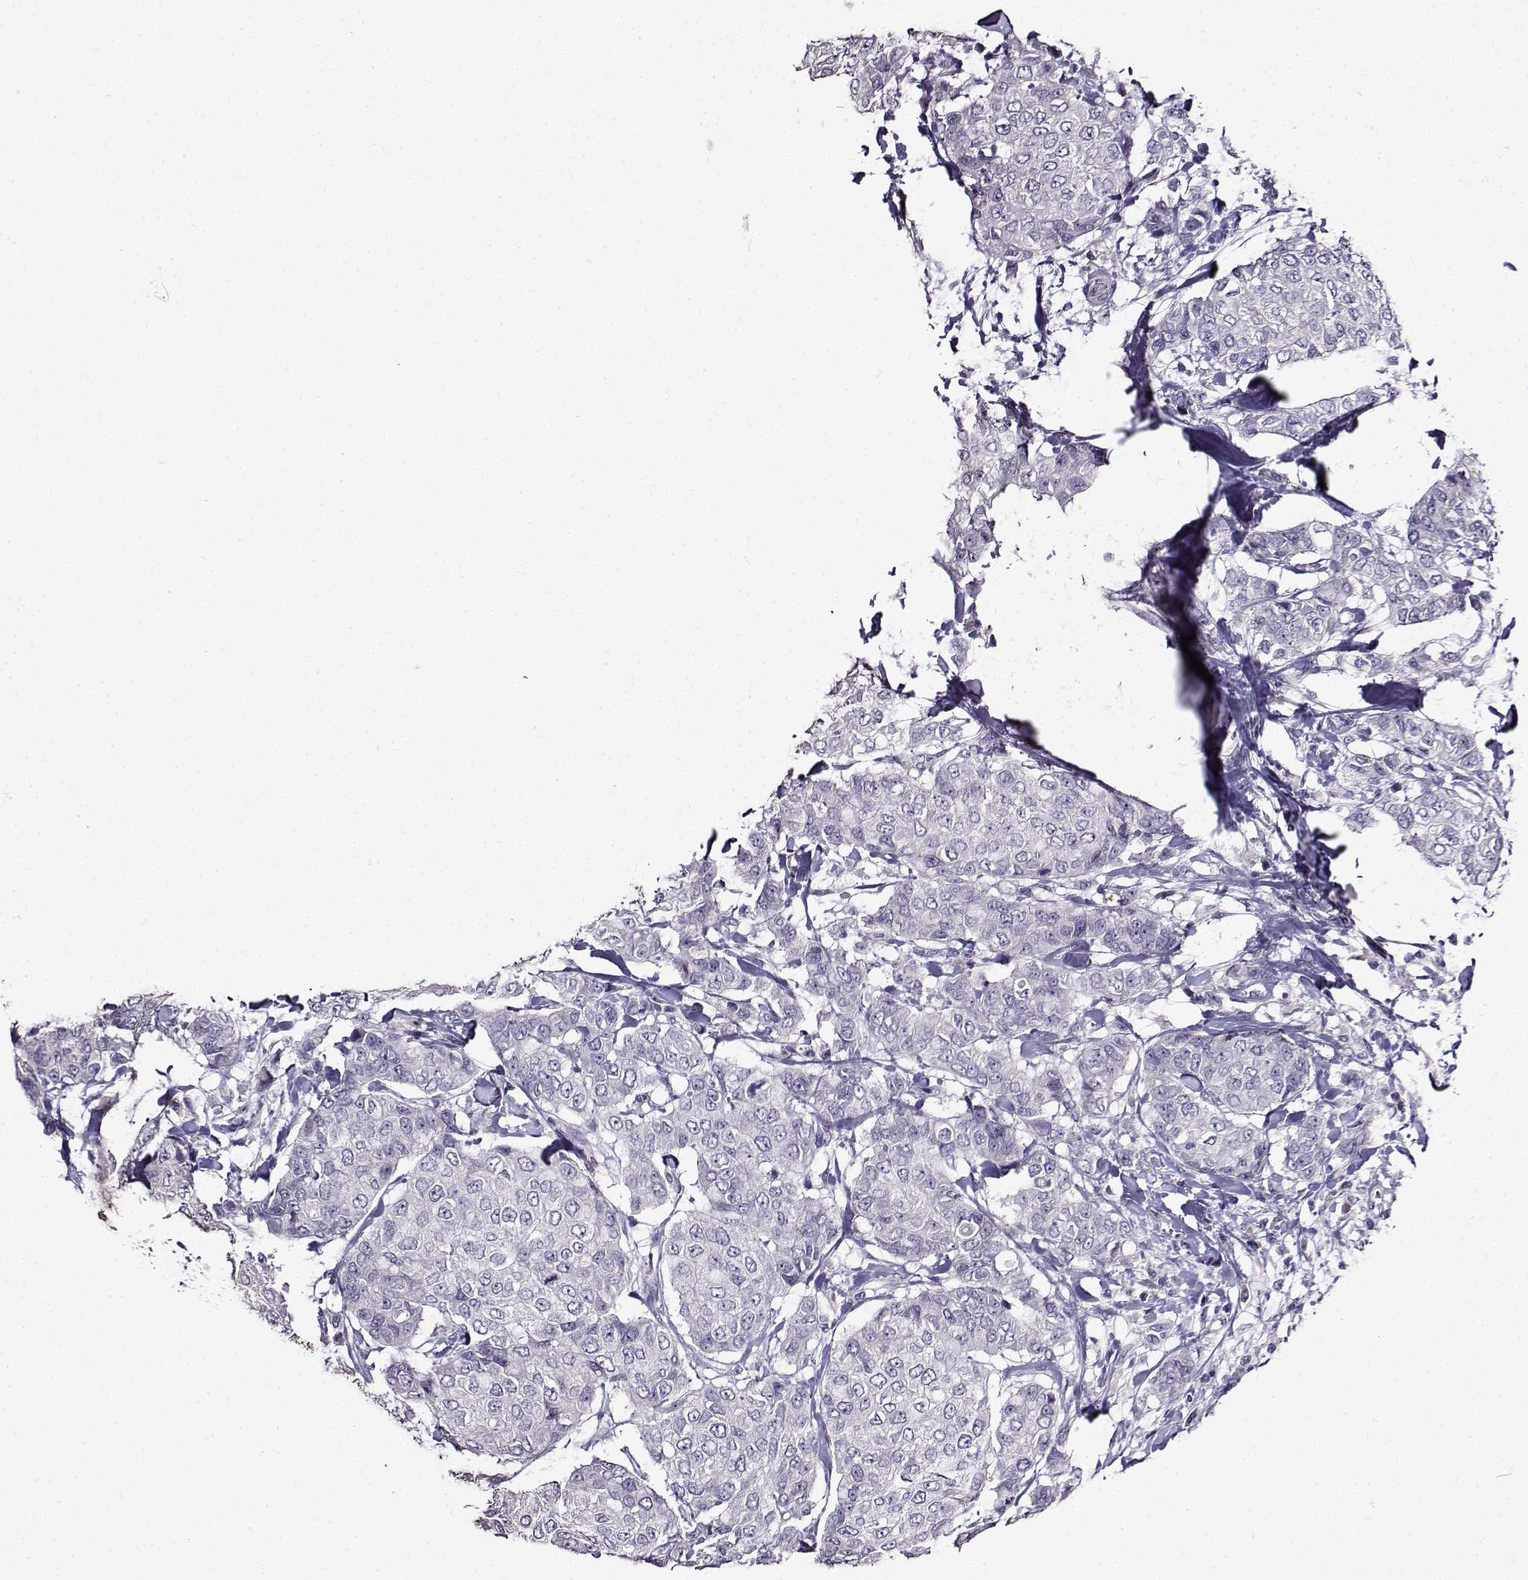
{"staining": {"intensity": "negative", "quantity": "none", "location": "none"}, "tissue": "breast cancer", "cell_type": "Tumor cells", "image_type": "cancer", "snomed": [{"axis": "morphology", "description": "Duct carcinoma"}, {"axis": "topography", "description": "Breast"}], "caption": "The immunohistochemistry image has no significant positivity in tumor cells of breast cancer tissue.", "gene": "TMEM266", "patient": {"sex": "female", "age": 27}}